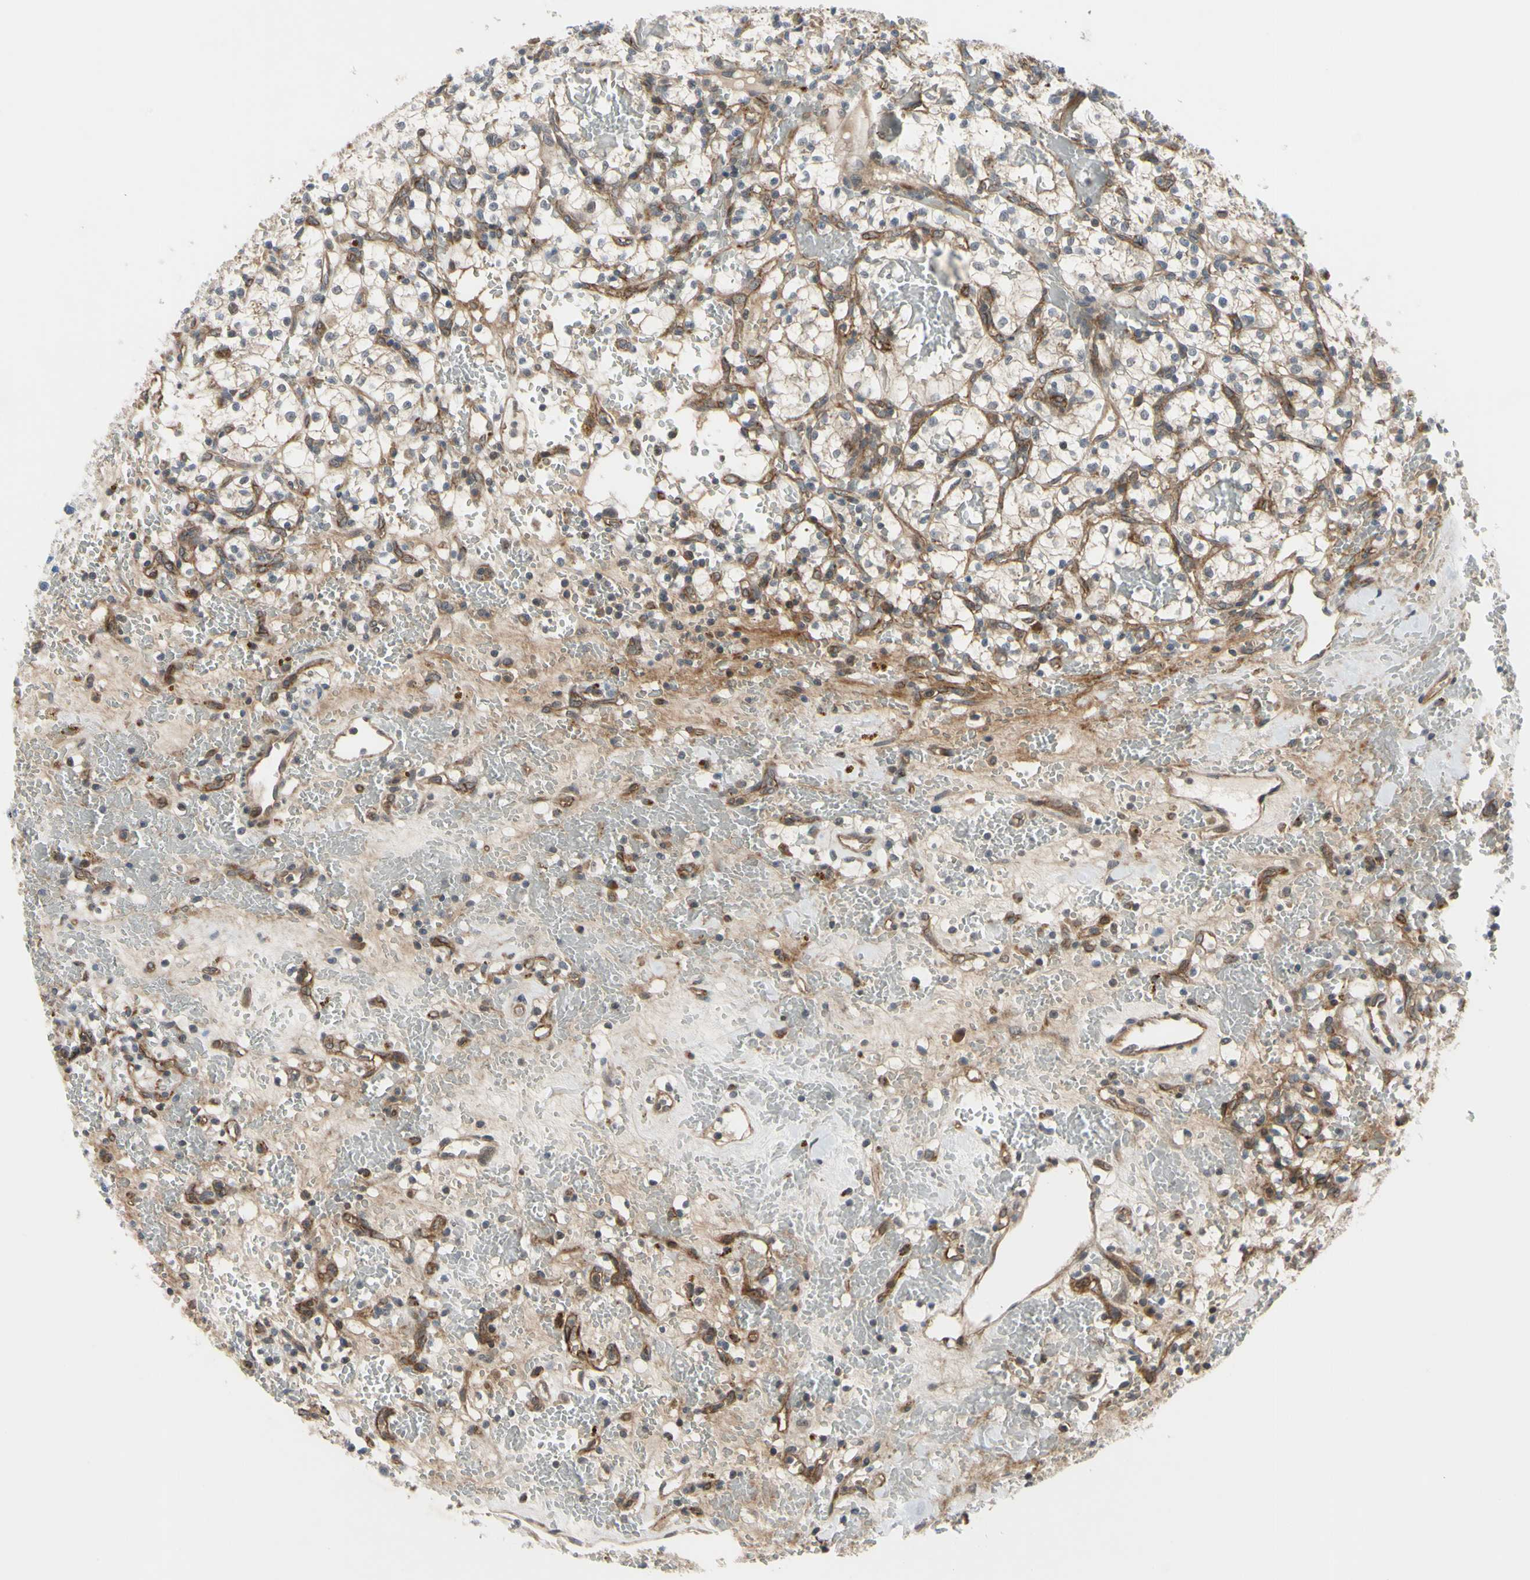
{"staining": {"intensity": "moderate", "quantity": "25%-75%", "location": "cytoplasmic/membranous"}, "tissue": "renal cancer", "cell_type": "Tumor cells", "image_type": "cancer", "snomed": [{"axis": "morphology", "description": "Adenocarcinoma, NOS"}, {"axis": "topography", "description": "Kidney"}], "caption": "Immunohistochemical staining of renal cancer (adenocarcinoma) reveals medium levels of moderate cytoplasmic/membranous positivity in approximately 25%-75% of tumor cells.", "gene": "COMMD9", "patient": {"sex": "female", "age": 60}}